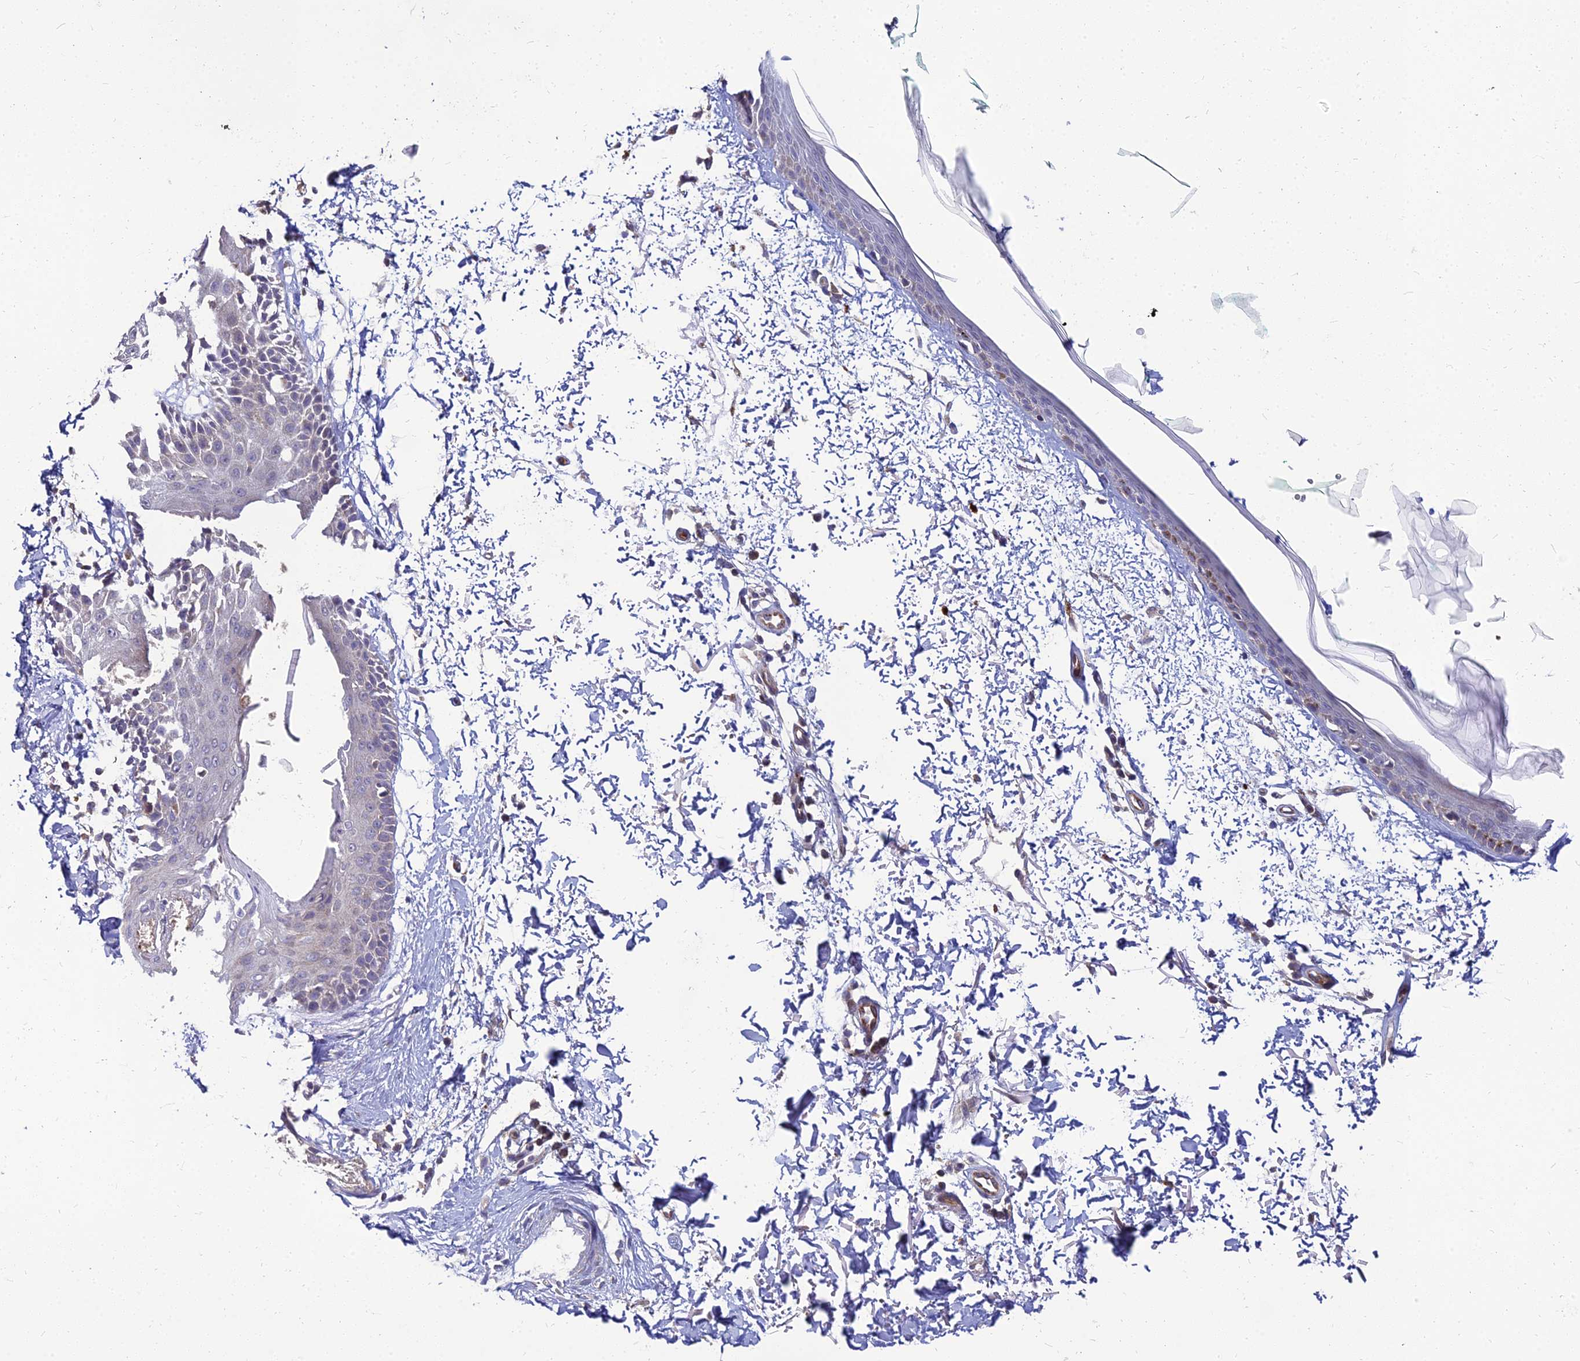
{"staining": {"intensity": "negative", "quantity": "none", "location": "none"}, "tissue": "skin", "cell_type": "Fibroblasts", "image_type": "normal", "snomed": [{"axis": "morphology", "description": "Normal tissue, NOS"}, {"axis": "topography", "description": "Skin"}], "caption": "Fibroblasts show no significant protein positivity in normal skin. (DAB IHC with hematoxylin counter stain).", "gene": "NPY", "patient": {"sex": "male", "age": 66}}